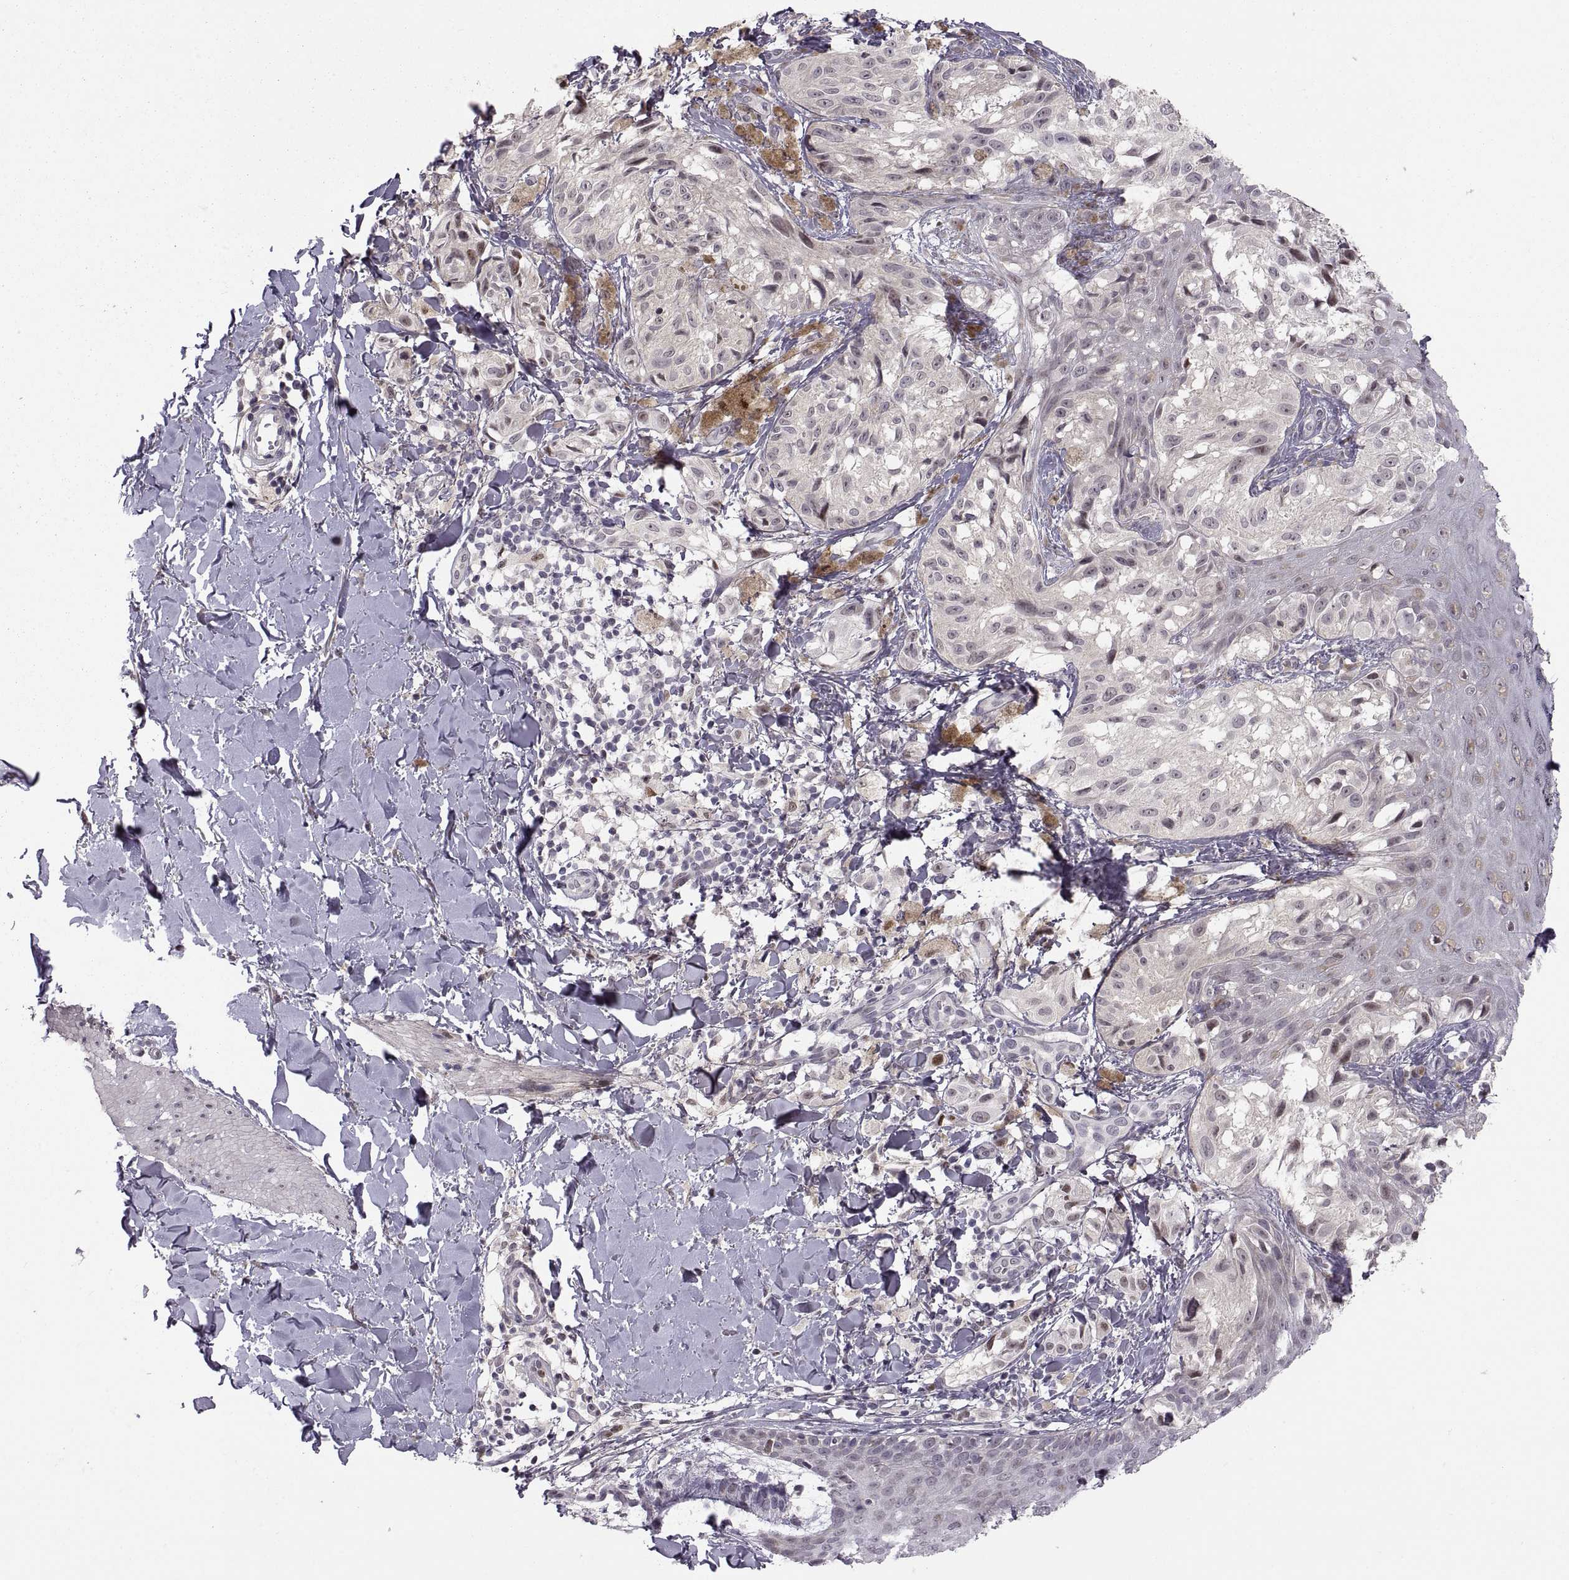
{"staining": {"intensity": "negative", "quantity": "none", "location": "none"}, "tissue": "melanoma", "cell_type": "Tumor cells", "image_type": "cancer", "snomed": [{"axis": "morphology", "description": "Malignant melanoma, NOS"}, {"axis": "topography", "description": "Skin"}], "caption": "This is an IHC image of melanoma. There is no staining in tumor cells.", "gene": "SNAI1", "patient": {"sex": "male", "age": 36}}